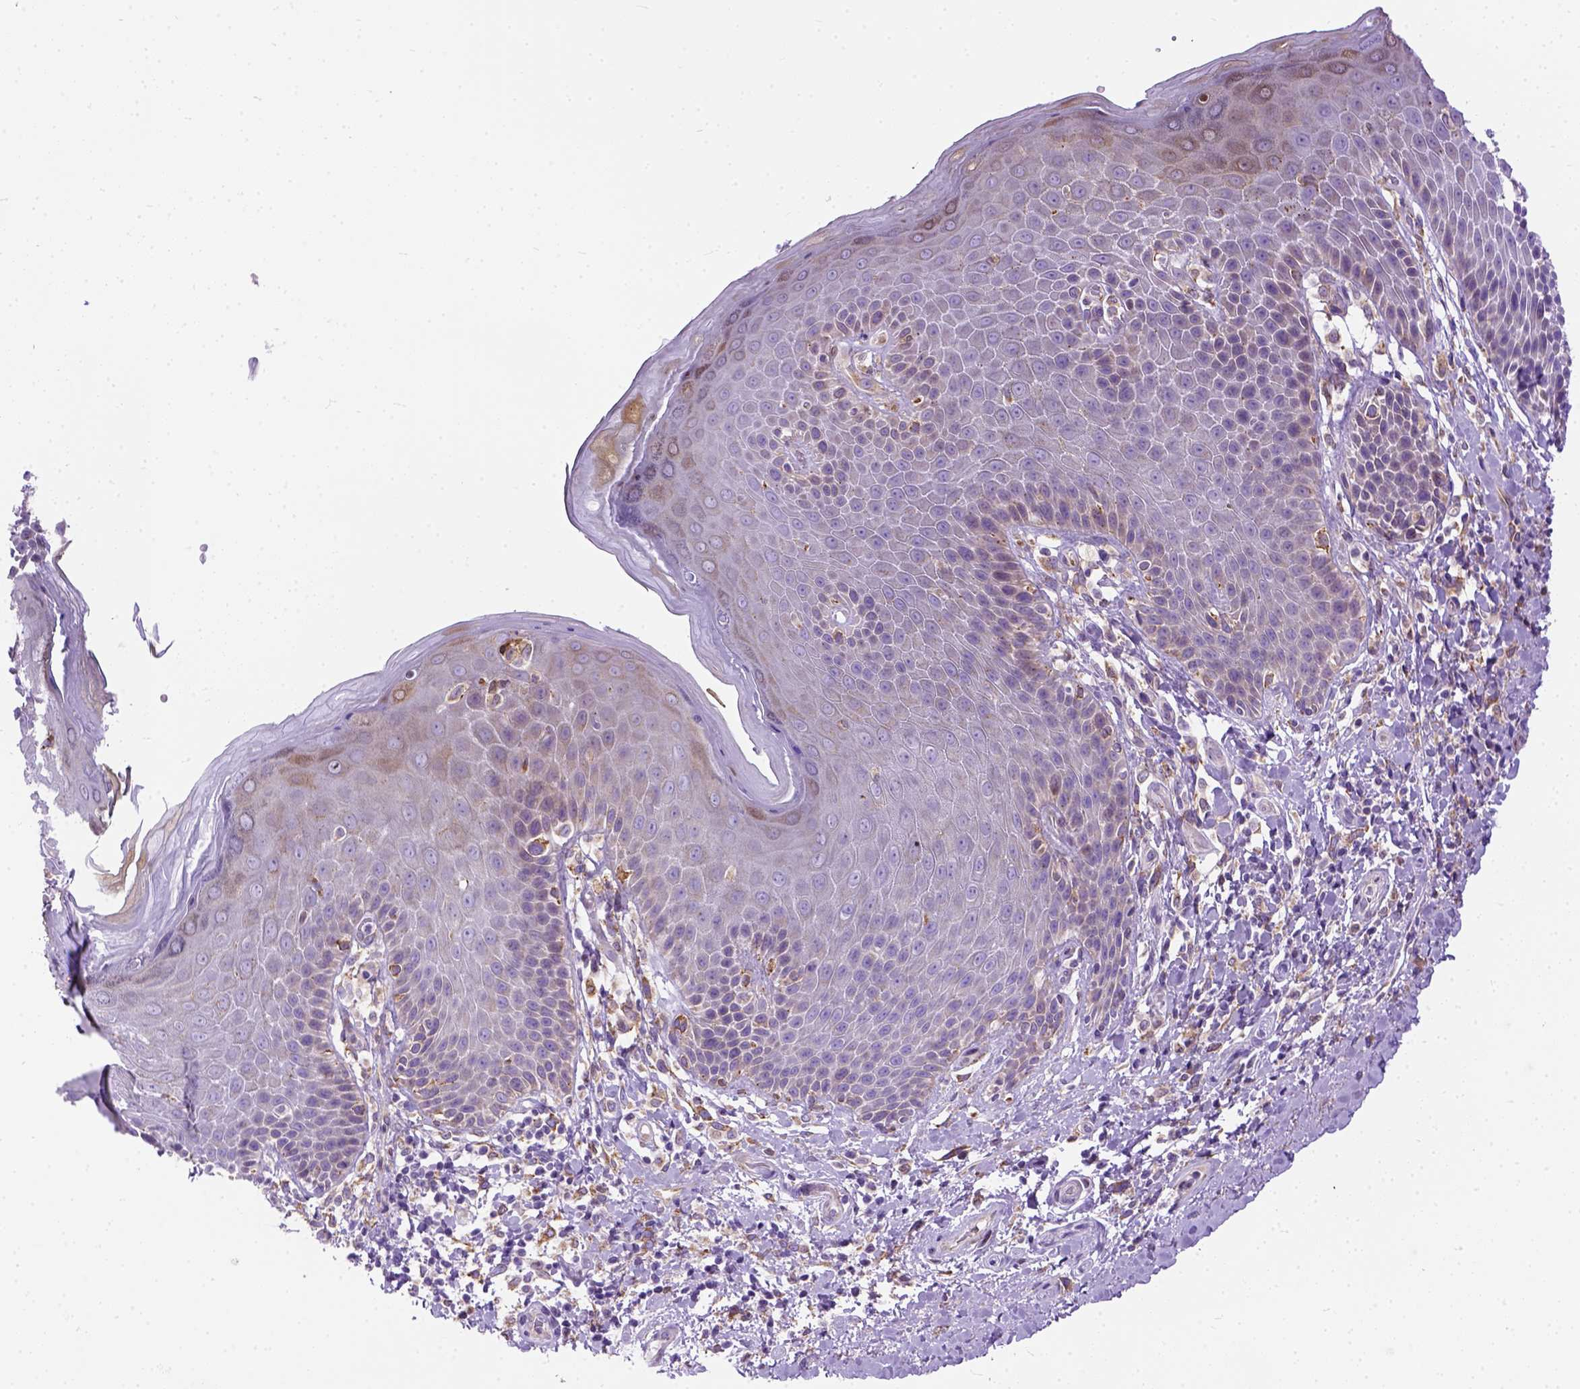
{"staining": {"intensity": "moderate", "quantity": "<25%", "location": "cytoplasmic/membranous"}, "tissue": "skin", "cell_type": "Epidermal cells", "image_type": "normal", "snomed": [{"axis": "morphology", "description": "Normal tissue, NOS"}, {"axis": "topography", "description": "Anal"}, {"axis": "topography", "description": "Peripheral nerve tissue"}], "caption": "A brown stain labels moderate cytoplasmic/membranous expression of a protein in epidermal cells of unremarkable human skin. (DAB IHC, brown staining for protein, blue staining for nuclei).", "gene": "PLK4", "patient": {"sex": "male", "age": 51}}